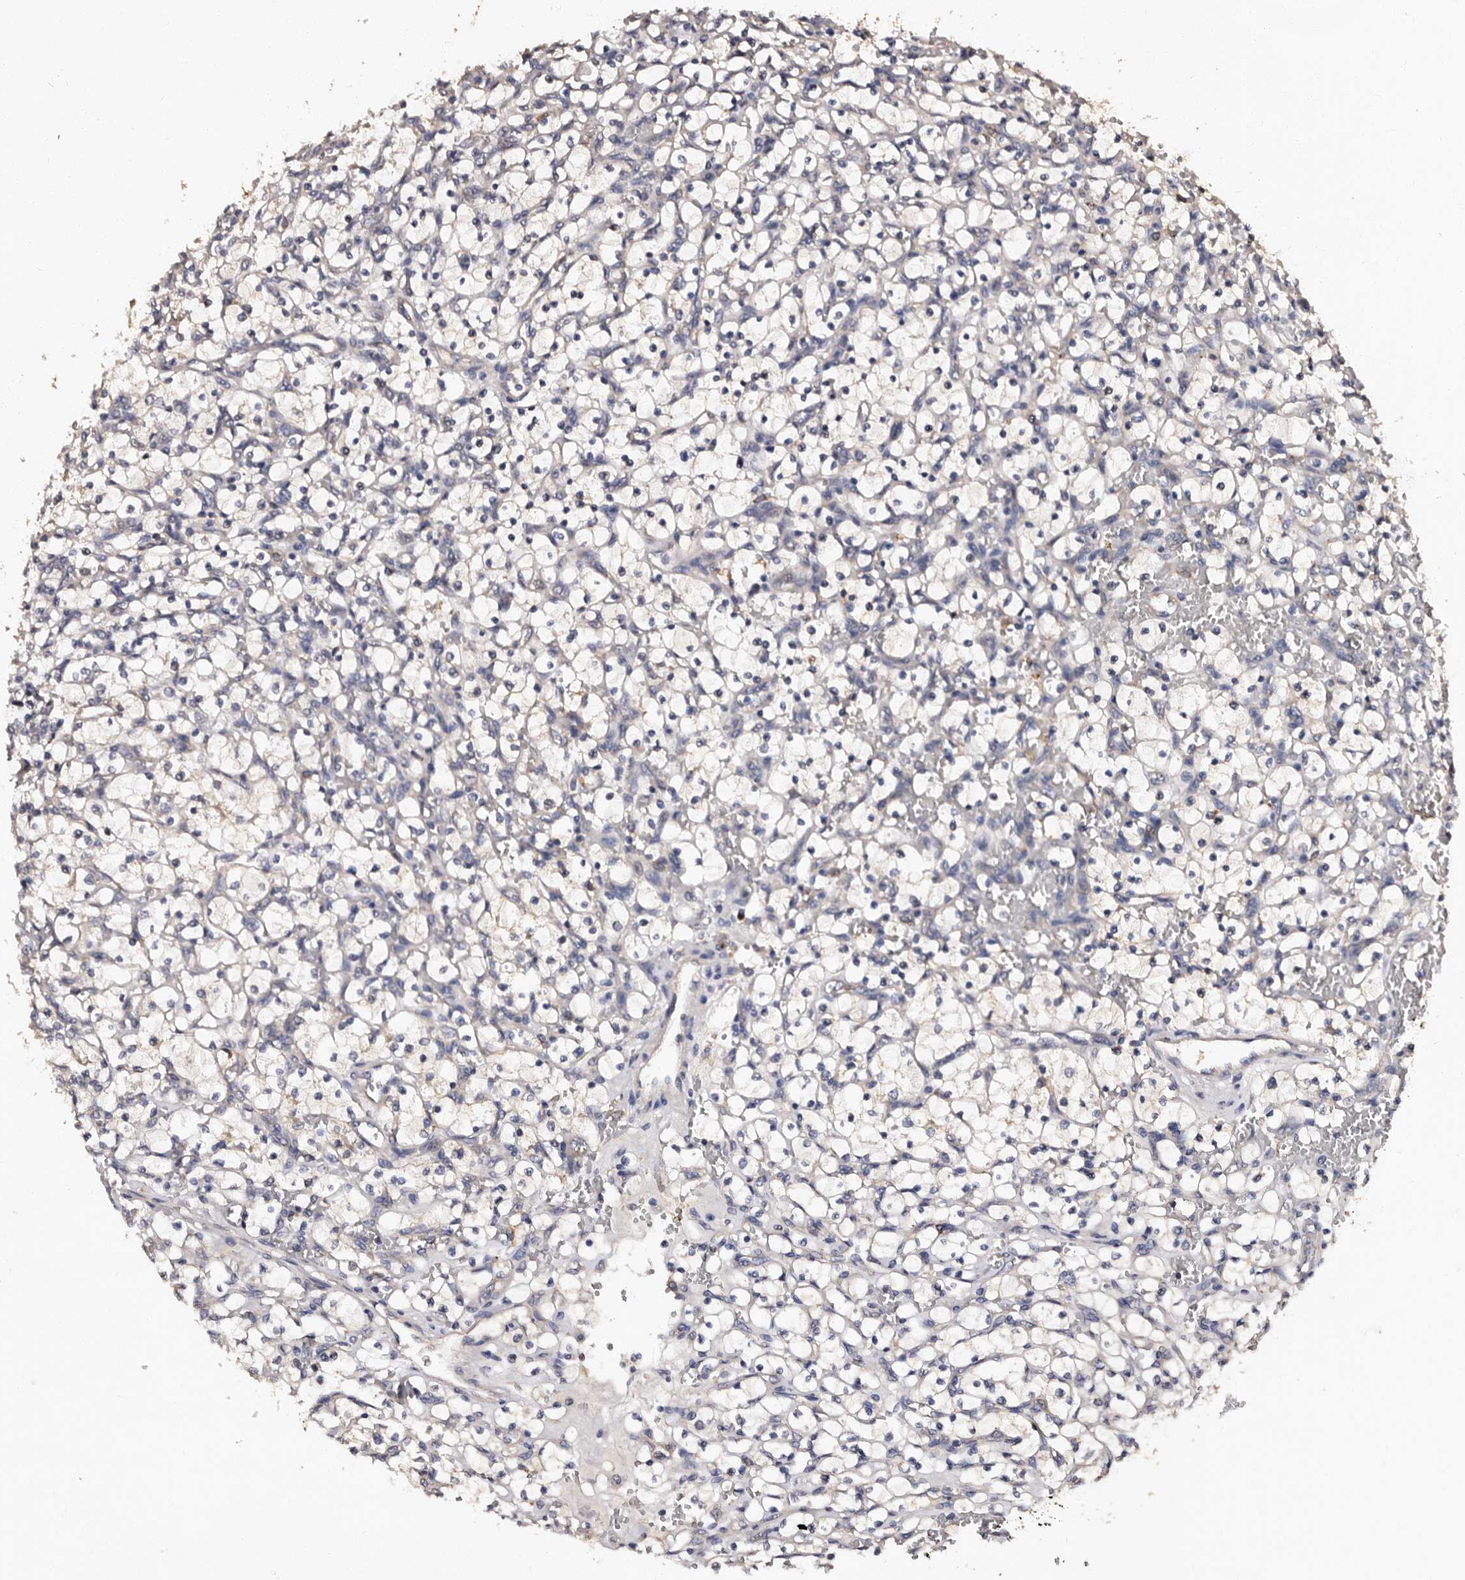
{"staining": {"intensity": "negative", "quantity": "none", "location": "none"}, "tissue": "renal cancer", "cell_type": "Tumor cells", "image_type": "cancer", "snomed": [{"axis": "morphology", "description": "Adenocarcinoma, NOS"}, {"axis": "topography", "description": "Kidney"}], "caption": "This is an immunohistochemistry (IHC) image of renal adenocarcinoma. There is no positivity in tumor cells.", "gene": "ADCK5", "patient": {"sex": "female", "age": 69}}